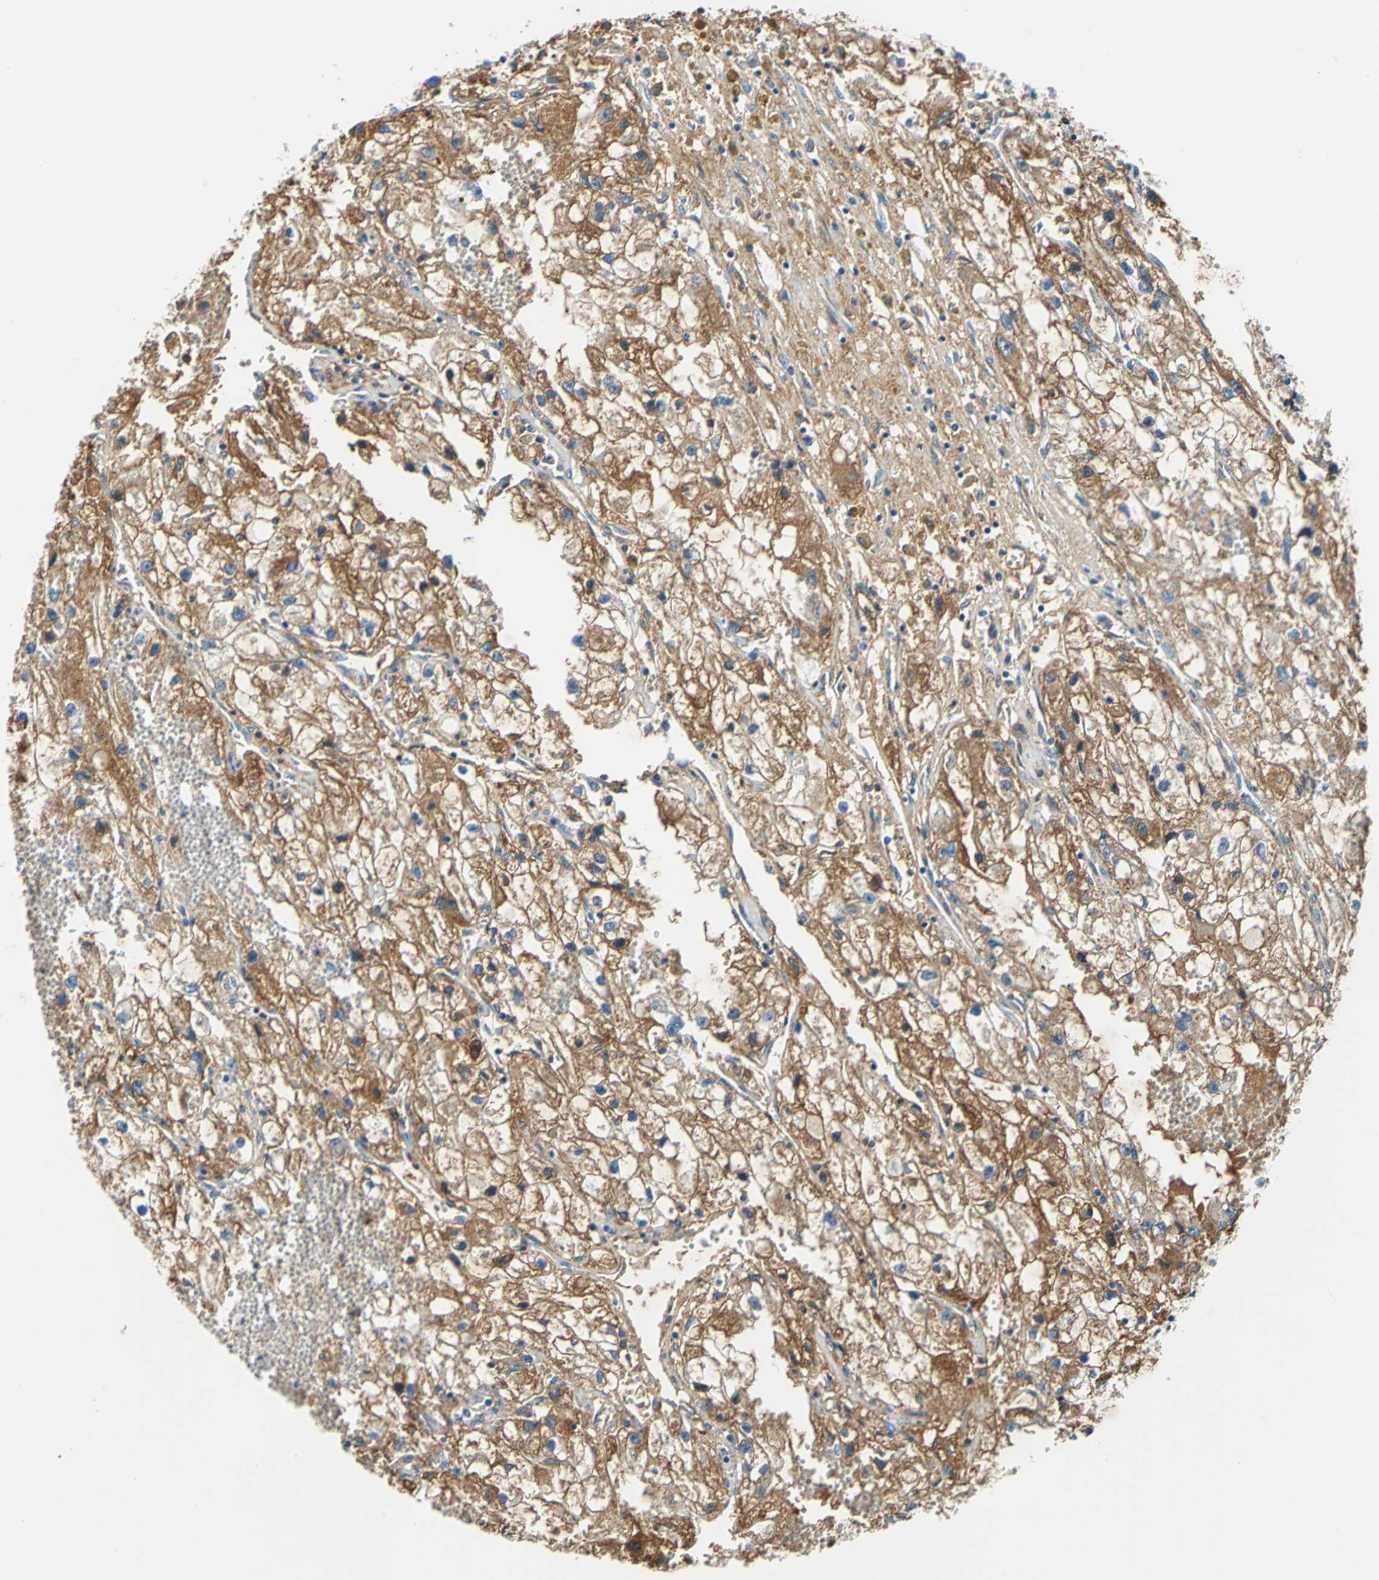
{"staining": {"intensity": "moderate", "quantity": ">75%", "location": "cytoplasmic/membranous"}, "tissue": "renal cancer", "cell_type": "Tumor cells", "image_type": "cancer", "snomed": [{"axis": "morphology", "description": "Adenocarcinoma, NOS"}, {"axis": "topography", "description": "Kidney"}], "caption": "This is a photomicrograph of immunohistochemistry (IHC) staining of adenocarcinoma (renal), which shows moderate positivity in the cytoplasmic/membranous of tumor cells.", "gene": "ALB", "patient": {"sex": "female", "age": 70}}